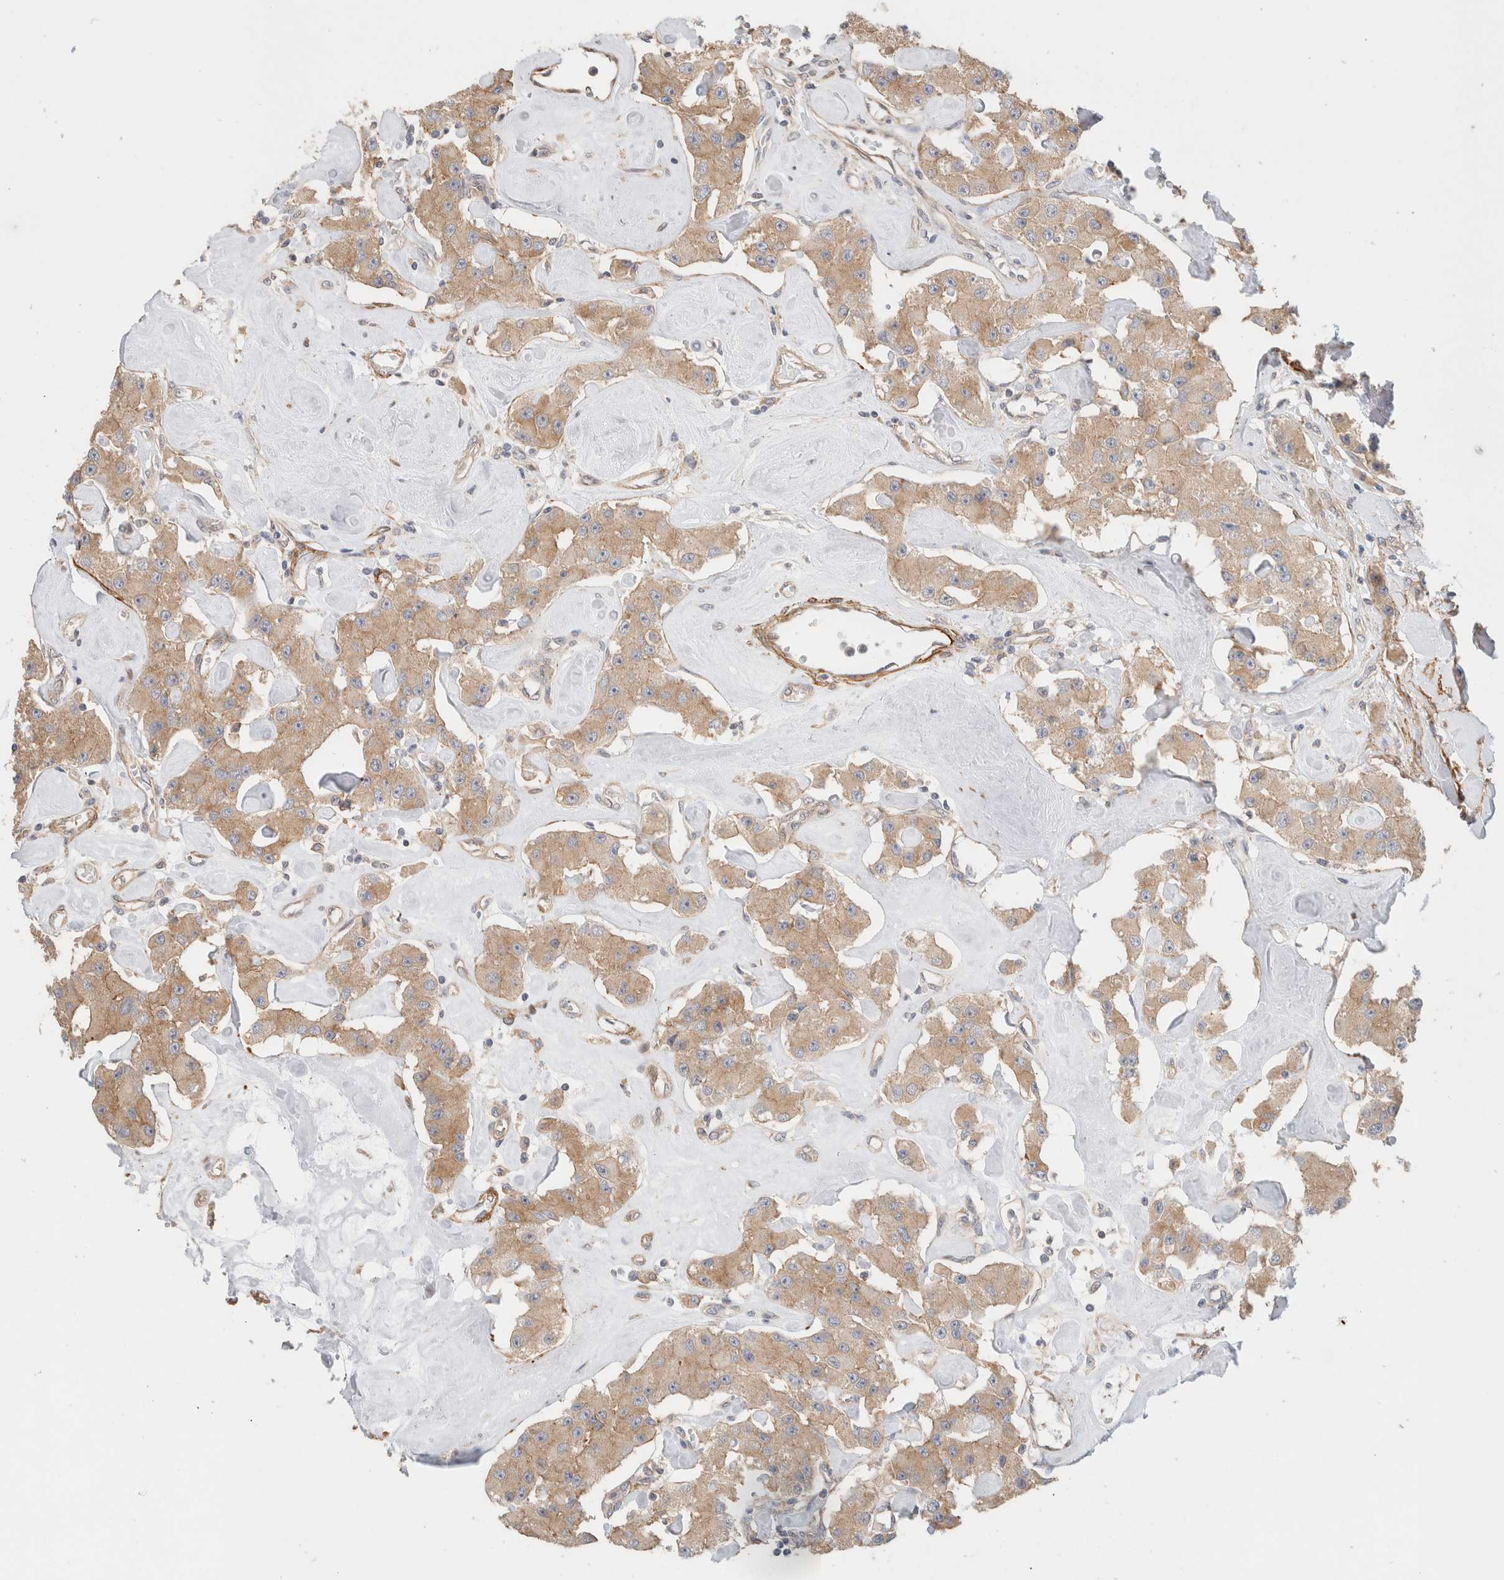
{"staining": {"intensity": "weak", "quantity": ">75%", "location": "cytoplasmic/membranous"}, "tissue": "carcinoid", "cell_type": "Tumor cells", "image_type": "cancer", "snomed": [{"axis": "morphology", "description": "Carcinoid, malignant, NOS"}, {"axis": "topography", "description": "Pancreas"}], "caption": "Protein expression by IHC shows weak cytoplasmic/membranous positivity in about >75% of tumor cells in carcinoid. (Brightfield microscopy of DAB IHC at high magnification).", "gene": "ID3", "patient": {"sex": "male", "age": 41}}